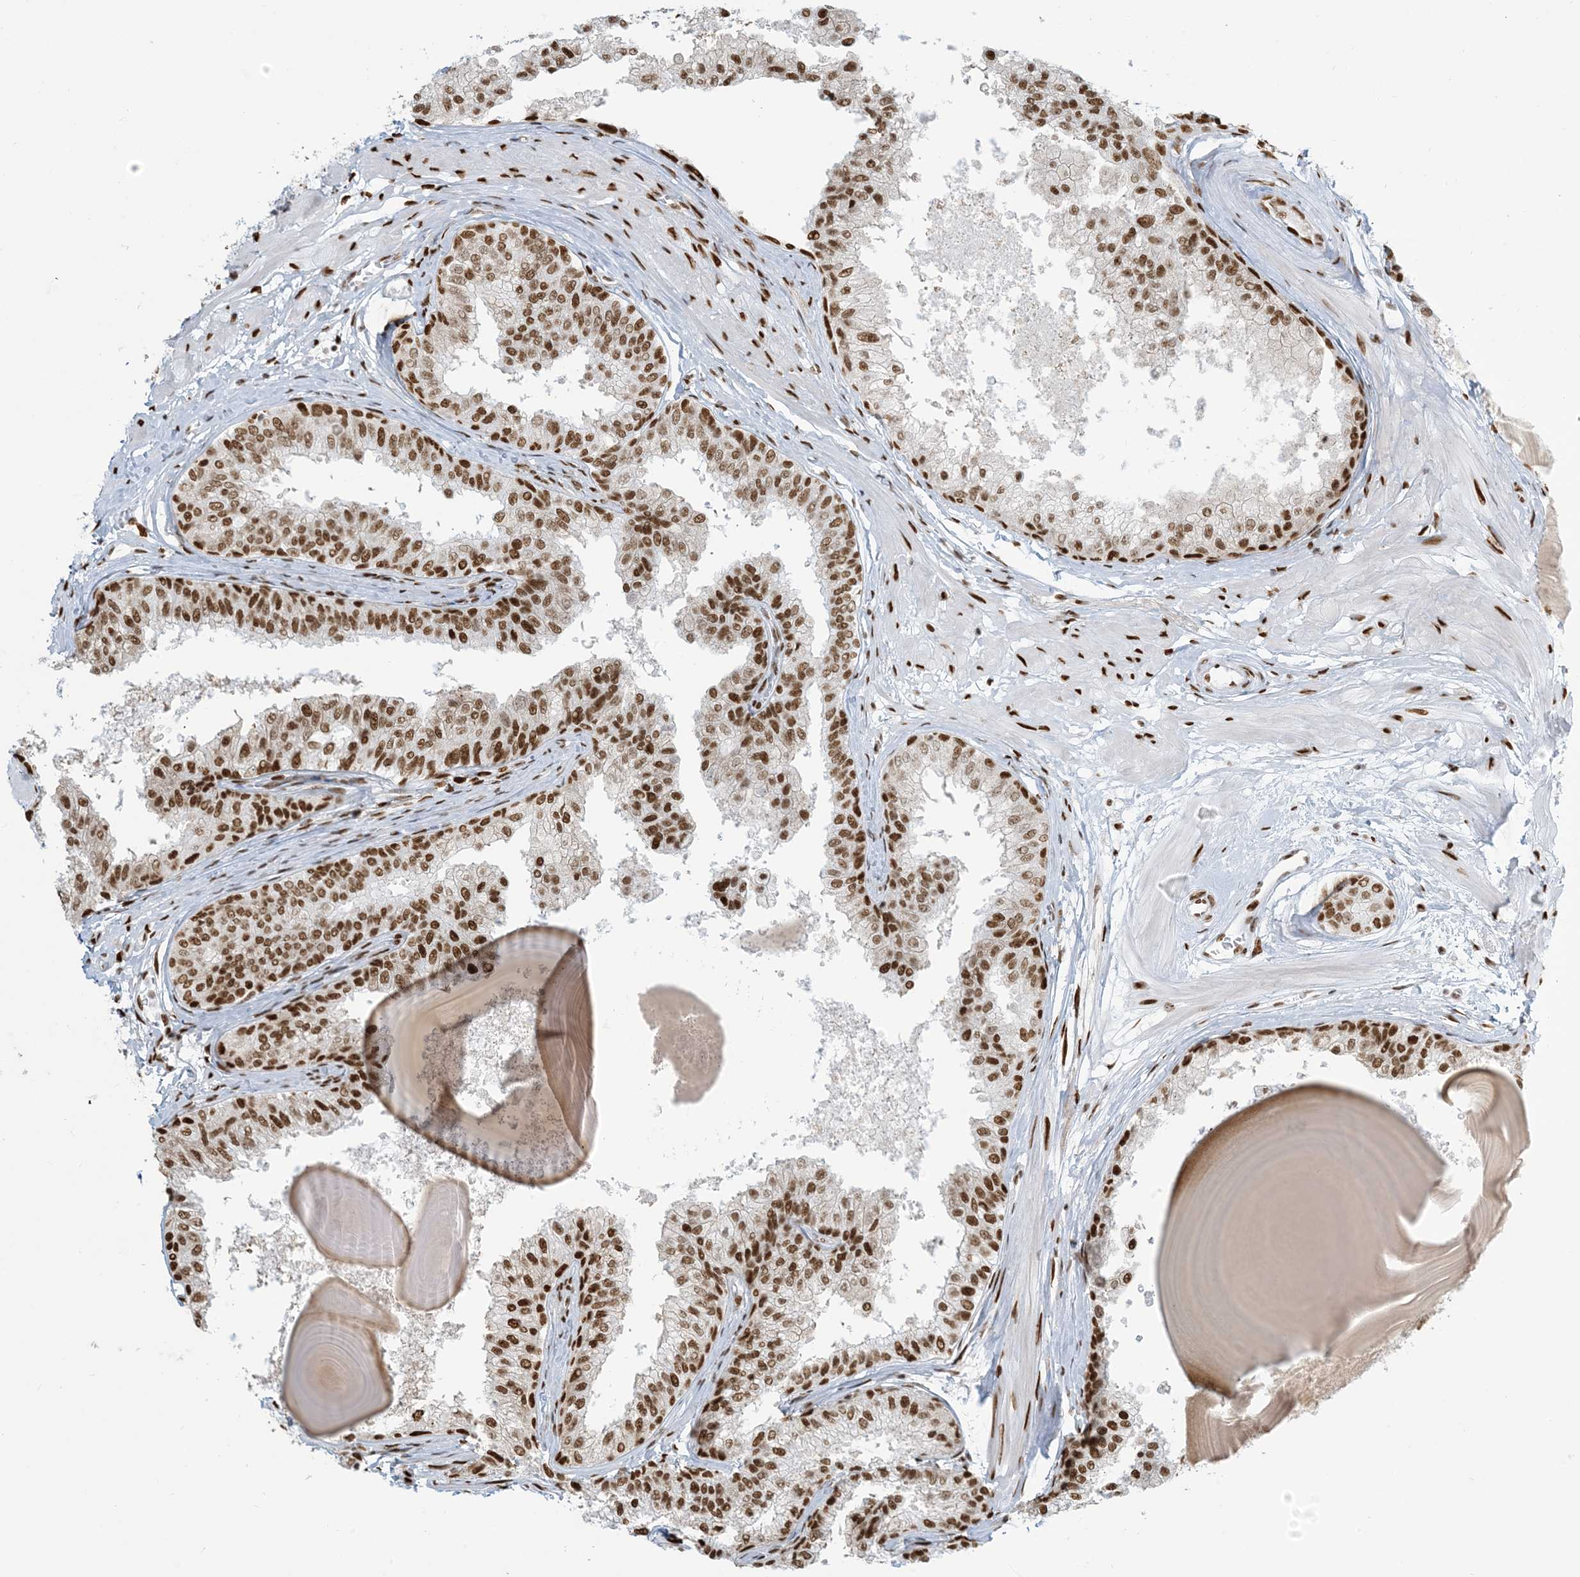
{"staining": {"intensity": "strong", "quantity": ">75%", "location": "nuclear"}, "tissue": "prostate", "cell_type": "Glandular cells", "image_type": "normal", "snomed": [{"axis": "morphology", "description": "Normal tissue, NOS"}, {"axis": "topography", "description": "Prostate"}], "caption": "A photomicrograph of prostate stained for a protein demonstrates strong nuclear brown staining in glandular cells.", "gene": "STAG1", "patient": {"sex": "male", "age": 48}}